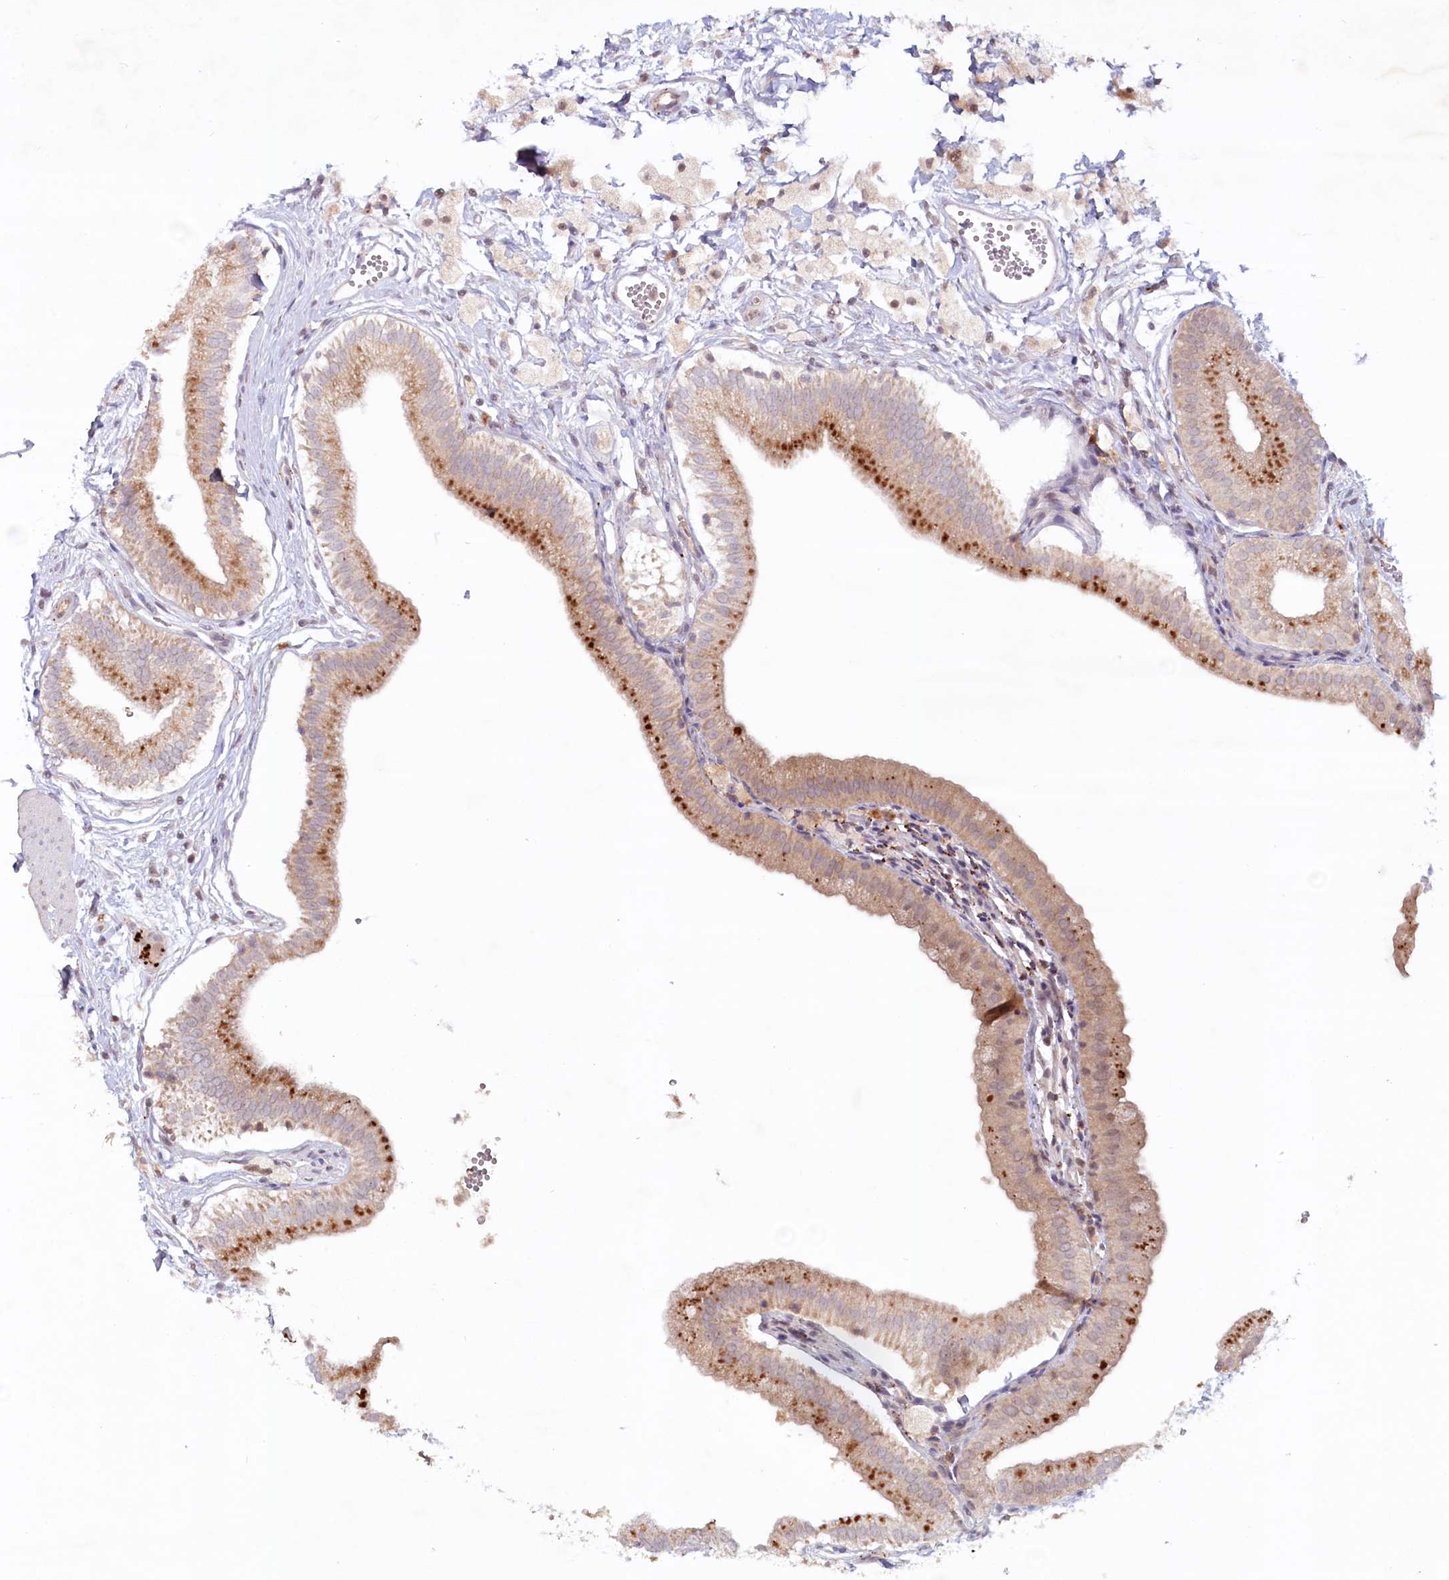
{"staining": {"intensity": "moderate", "quantity": "25%-75%", "location": "cytoplasmic/membranous"}, "tissue": "gallbladder", "cell_type": "Glandular cells", "image_type": "normal", "snomed": [{"axis": "morphology", "description": "Normal tissue, NOS"}, {"axis": "topography", "description": "Gallbladder"}], "caption": "Protein expression analysis of normal gallbladder demonstrates moderate cytoplasmic/membranous expression in about 25%-75% of glandular cells. The protein of interest is shown in brown color, while the nuclei are stained blue.", "gene": "PSAPL1", "patient": {"sex": "male", "age": 55}}